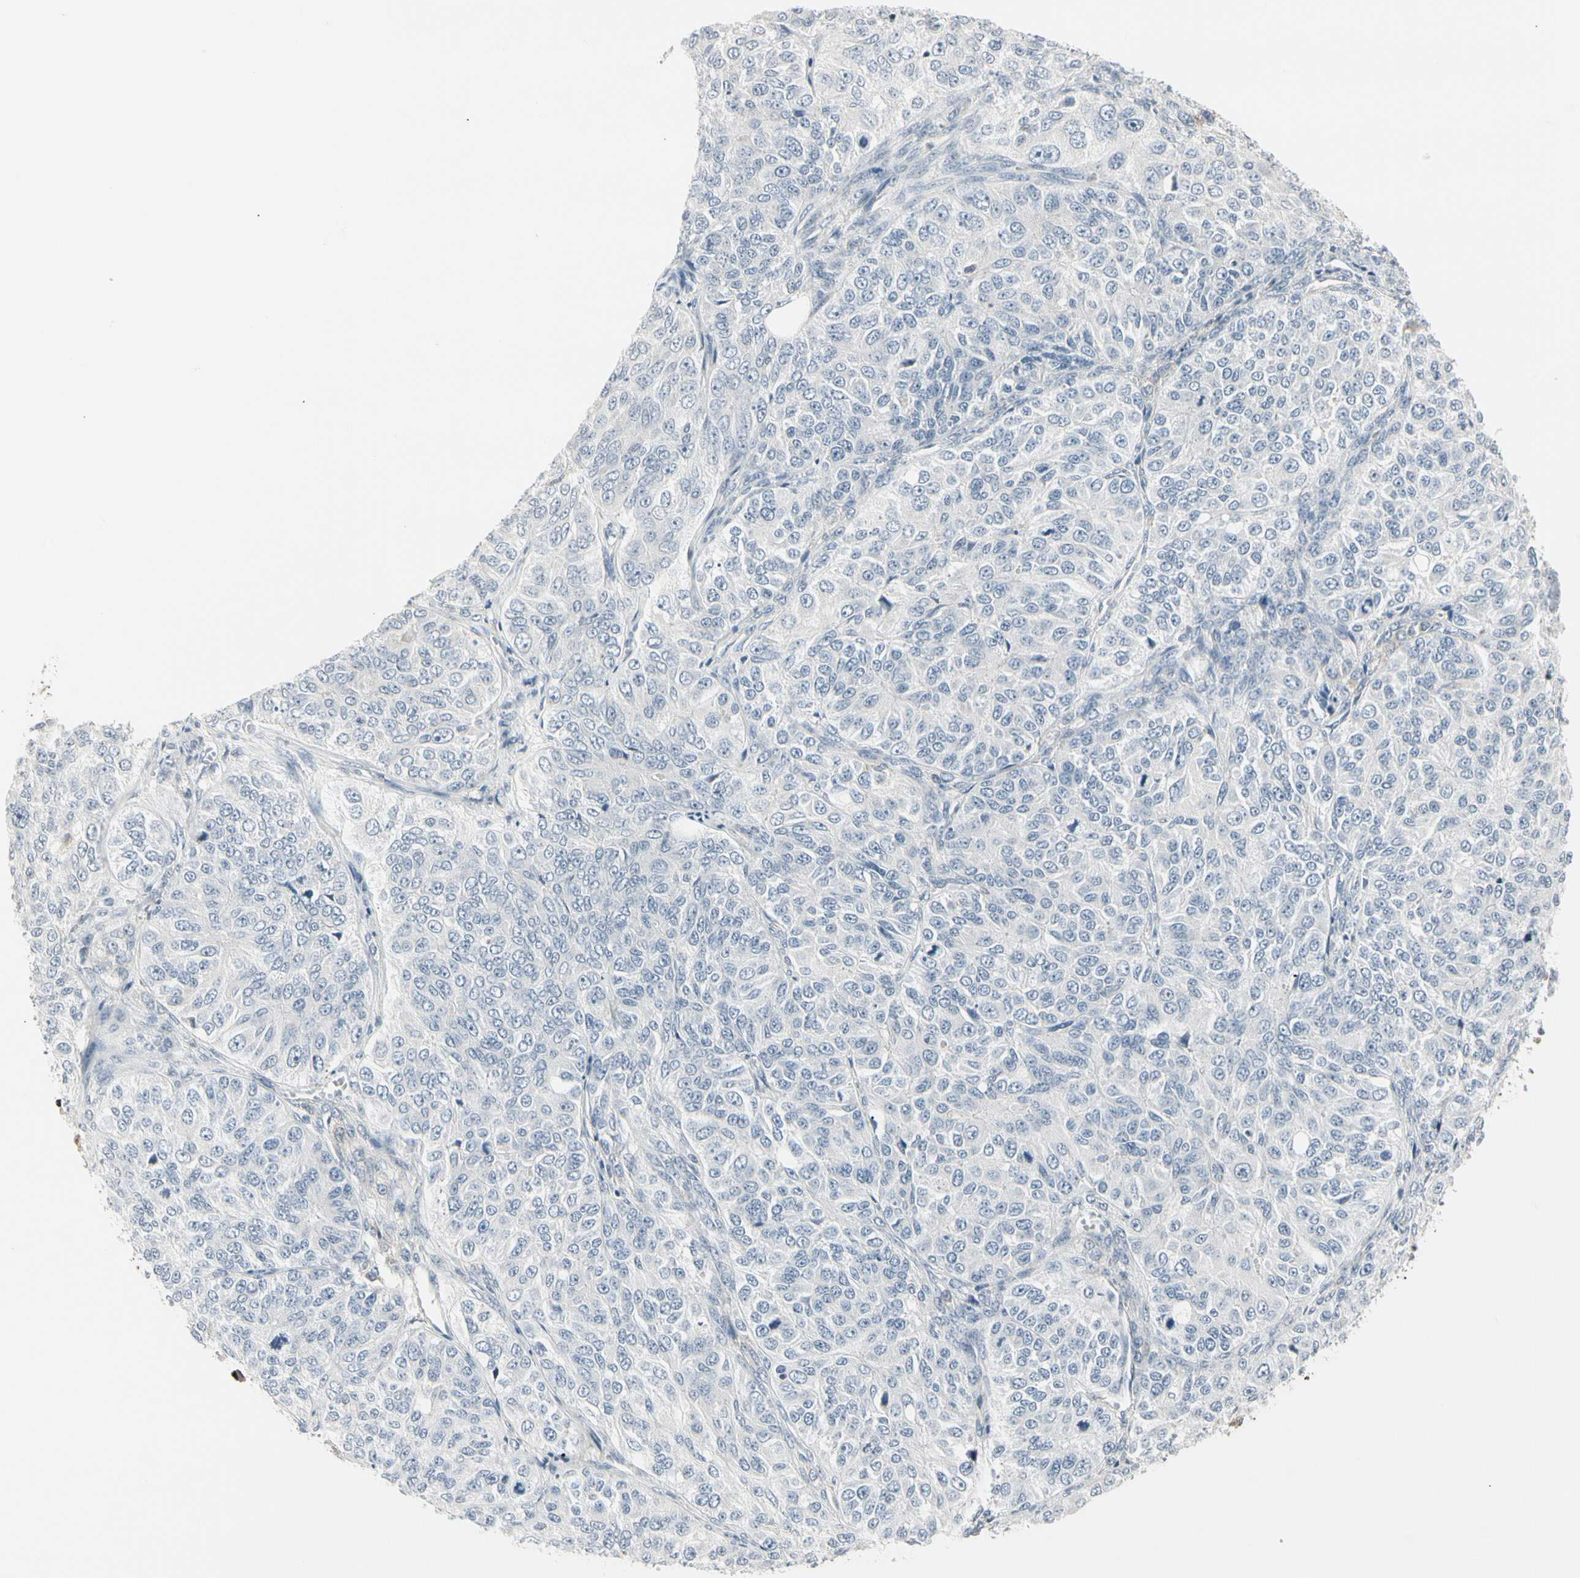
{"staining": {"intensity": "negative", "quantity": "none", "location": "none"}, "tissue": "ovarian cancer", "cell_type": "Tumor cells", "image_type": "cancer", "snomed": [{"axis": "morphology", "description": "Carcinoma, endometroid"}, {"axis": "topography", "description": "Ovary"}], "caption": "The histopathology image shows no significant positivity in tumor cells of endometroid carcinoma (ovarian).", "gene": "TMEM176A", "patient": {"sex": "female", "age": 51}}